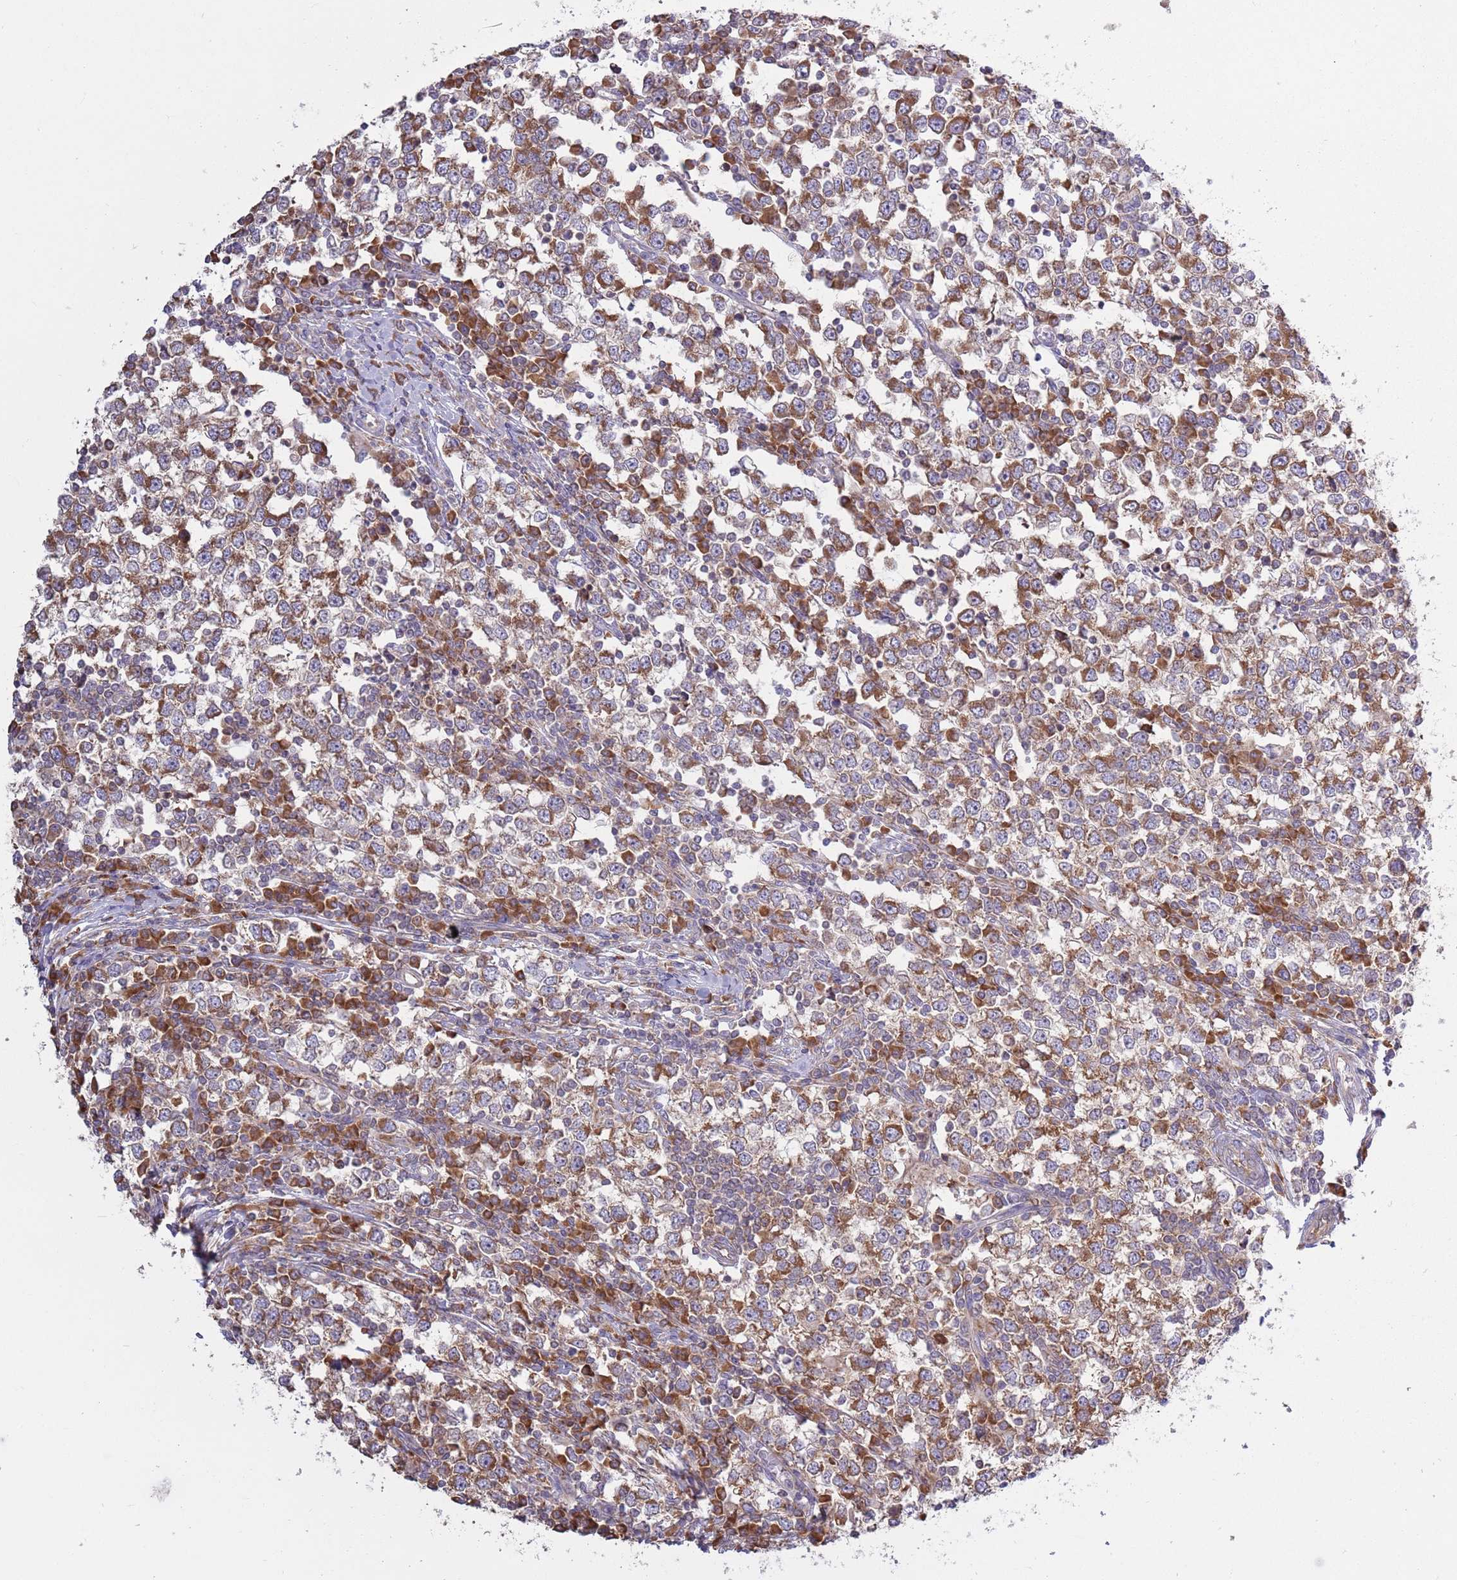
{"staining": {"intensity": "strong", "quantity": "25%-75%", "location": "cytoplasmic/membranous"}, "tissue": "testis cancer", "cell_type": "Tumor cells", "image_type": "cancer", "snomed": [{"axis": "morphology", "description": "Seminoma, NOS"}, {"axis": "topography", "description": "Testis"}], "caption": "Immunohistochemical staining of human testis seminoma shows high levels of strong cytoplasmic/membranous staining in about 25%-75% of tumor cells. The staining was performed using DAB (3,3'-diaminobenzidine), with brown indicating positive protein expression. Nuclei are stained blue with hematoxylin.", "gene": "RPL17-C18orf32", "patient": {"sex": "male", "age": 65}}